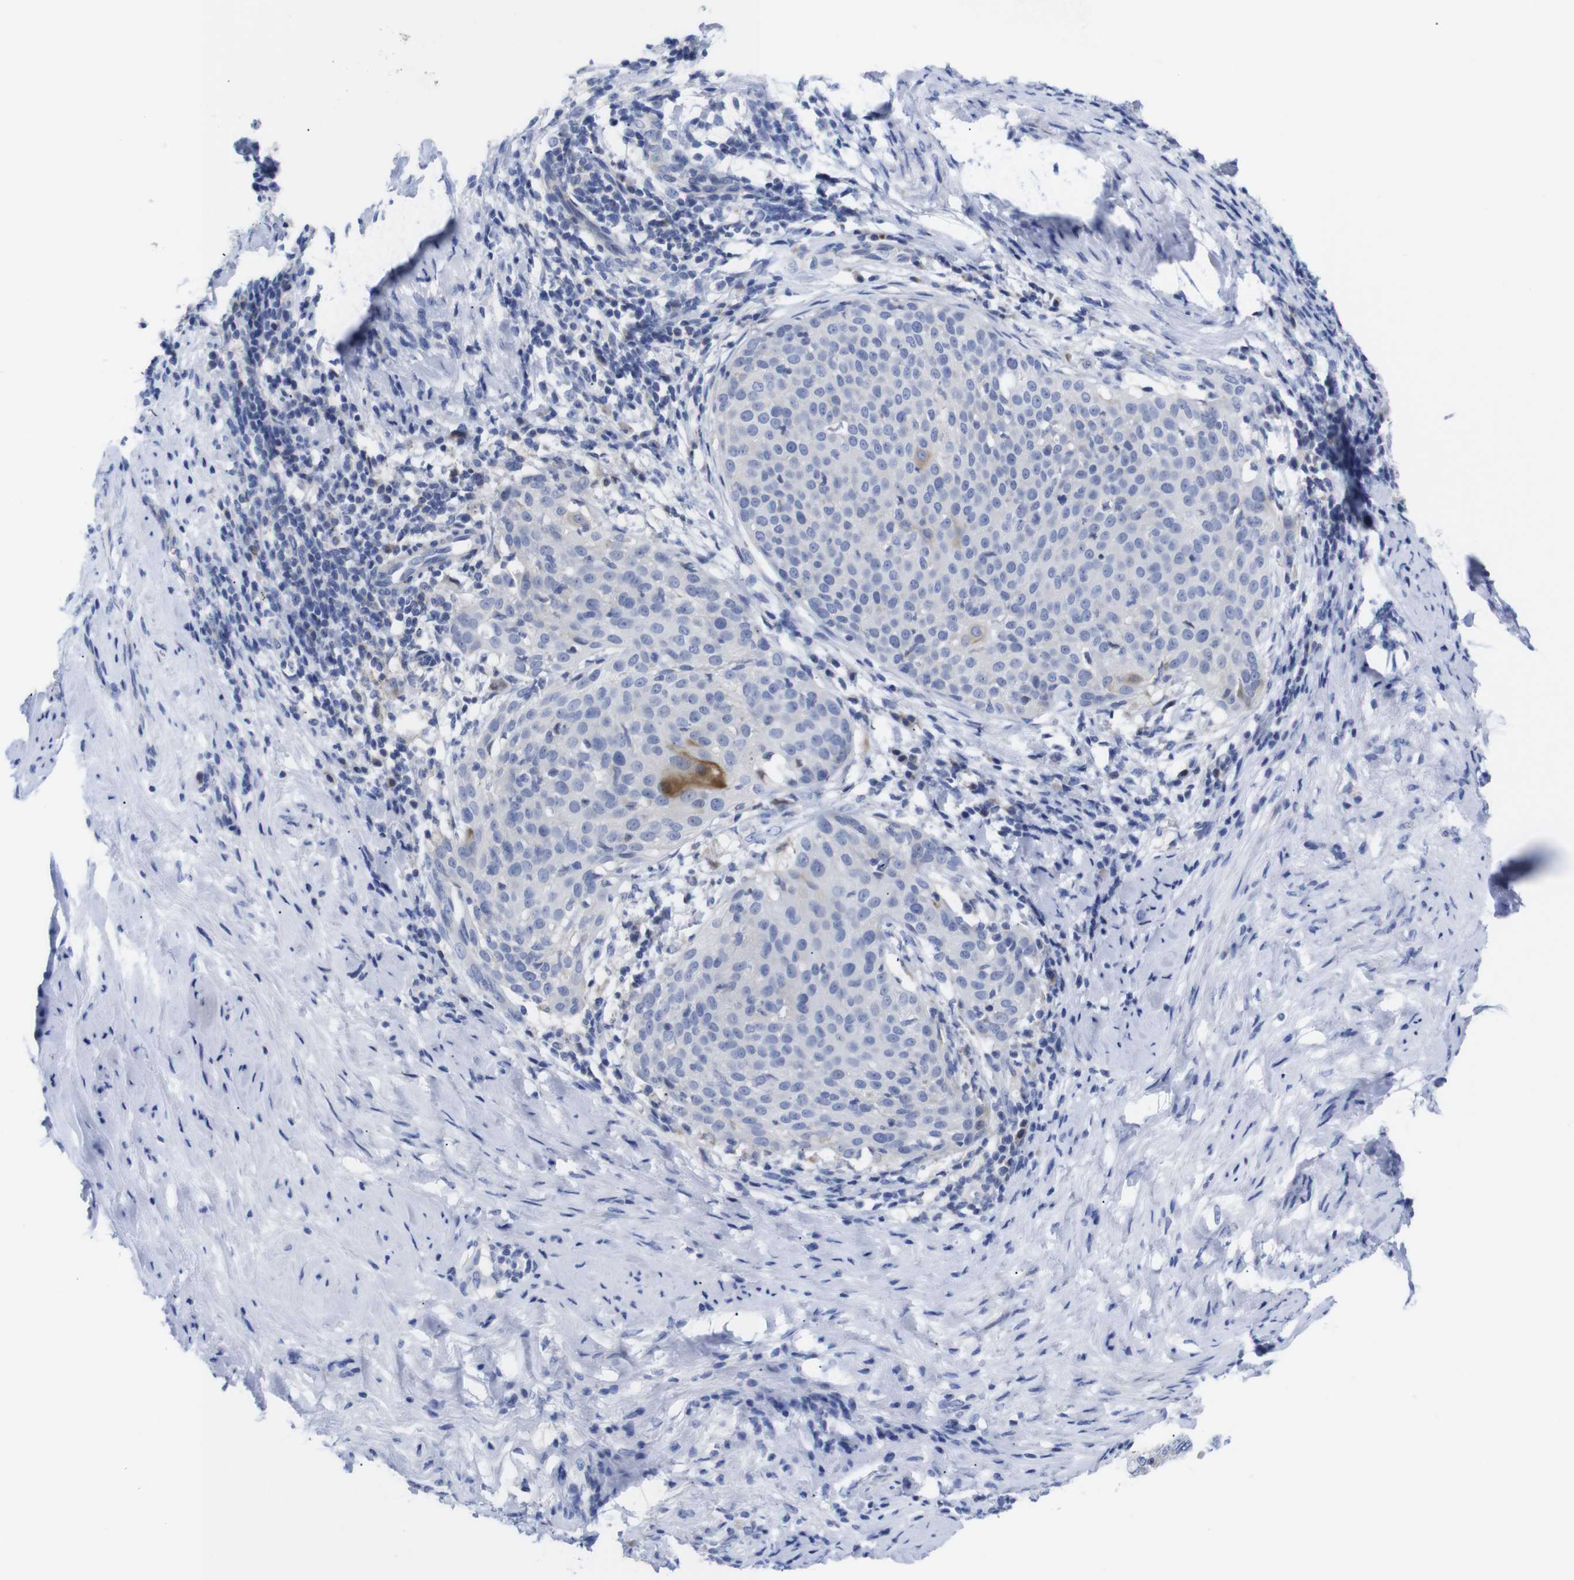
{"staining": {"intensity": "negative", "quantity": "none", "location": "none"}, "tissue": "cervical cancer", "cell_type": "Tumor cells", "image_type": "cancer", "snomed": [{"axis": "morphology", "description": "Squamous cell carcinoma, NOS"}, {"axis": "topography", "description": "Cervix"}], "caption": "Tumor cells are negative for protein expression in human squamous cell carcinoma (cervical). The staining was performed using DAB (3,3'-diaminobenzidine) to visualize the protein expression in brown, while the nuclei were stained in blue with hematoxylin (Magnification: 20x).", "gene": "LRRC55", "patient": {"sex": "female", "age": 51}}